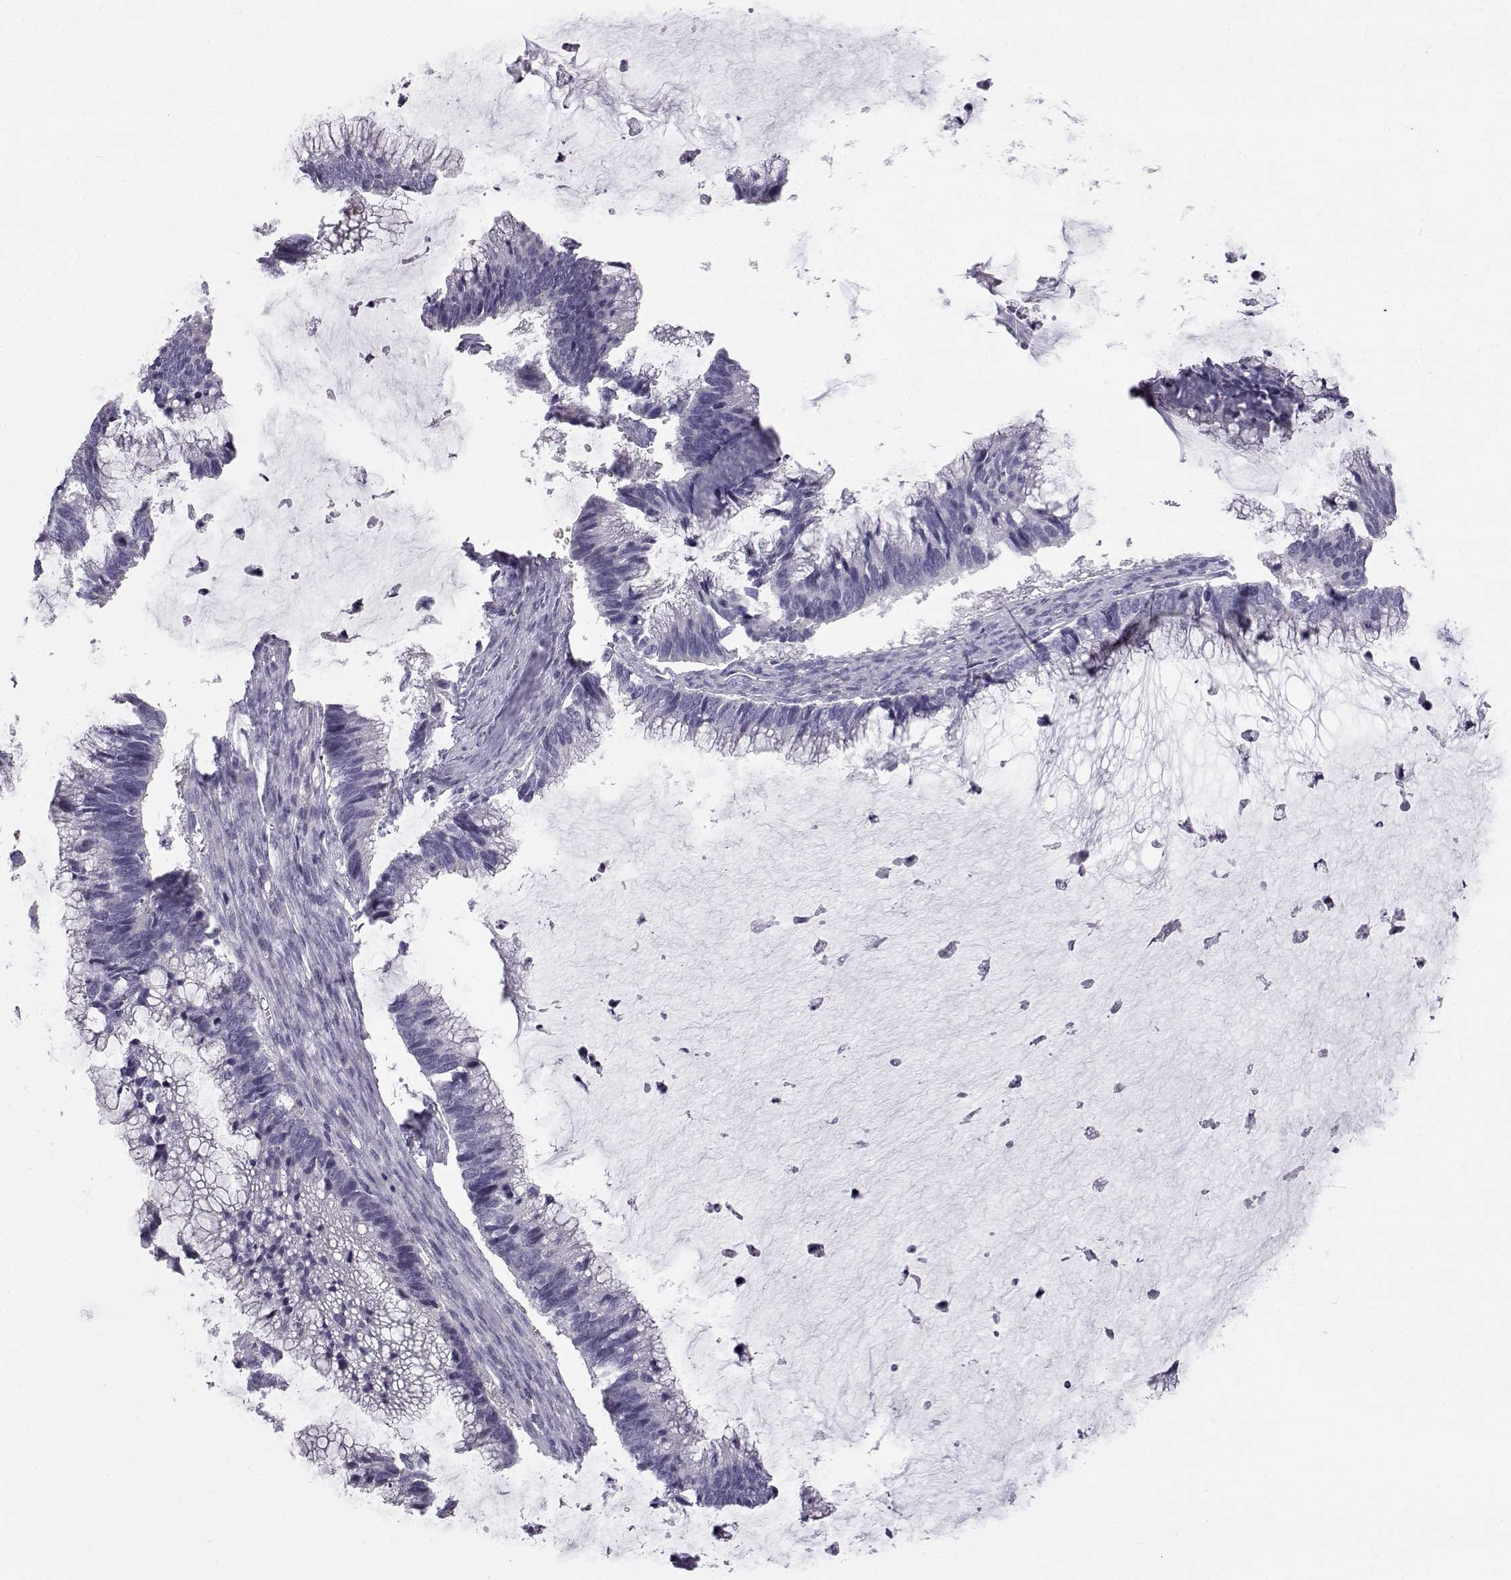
{"staining": {"intensity": "negative", "quantity": "none", "location": "none"}, "tissue": "ovarian cancer", "cell_type": "Tumor cells", "image_type": "cancer", "snomed": [{"axis": "morphology", "description": "Cystadenocarcinoma, mucinous, NOS"}, {"axis": "topography", "description": "Ovary"}], "caption": "Ovarian mucinous cystadenocarcinoma was stained to show a protein in brown. There is no significant staining in tumor cells.", "gene": "MYCBPAP", "patient": {"sex": "female", "age": 38}}